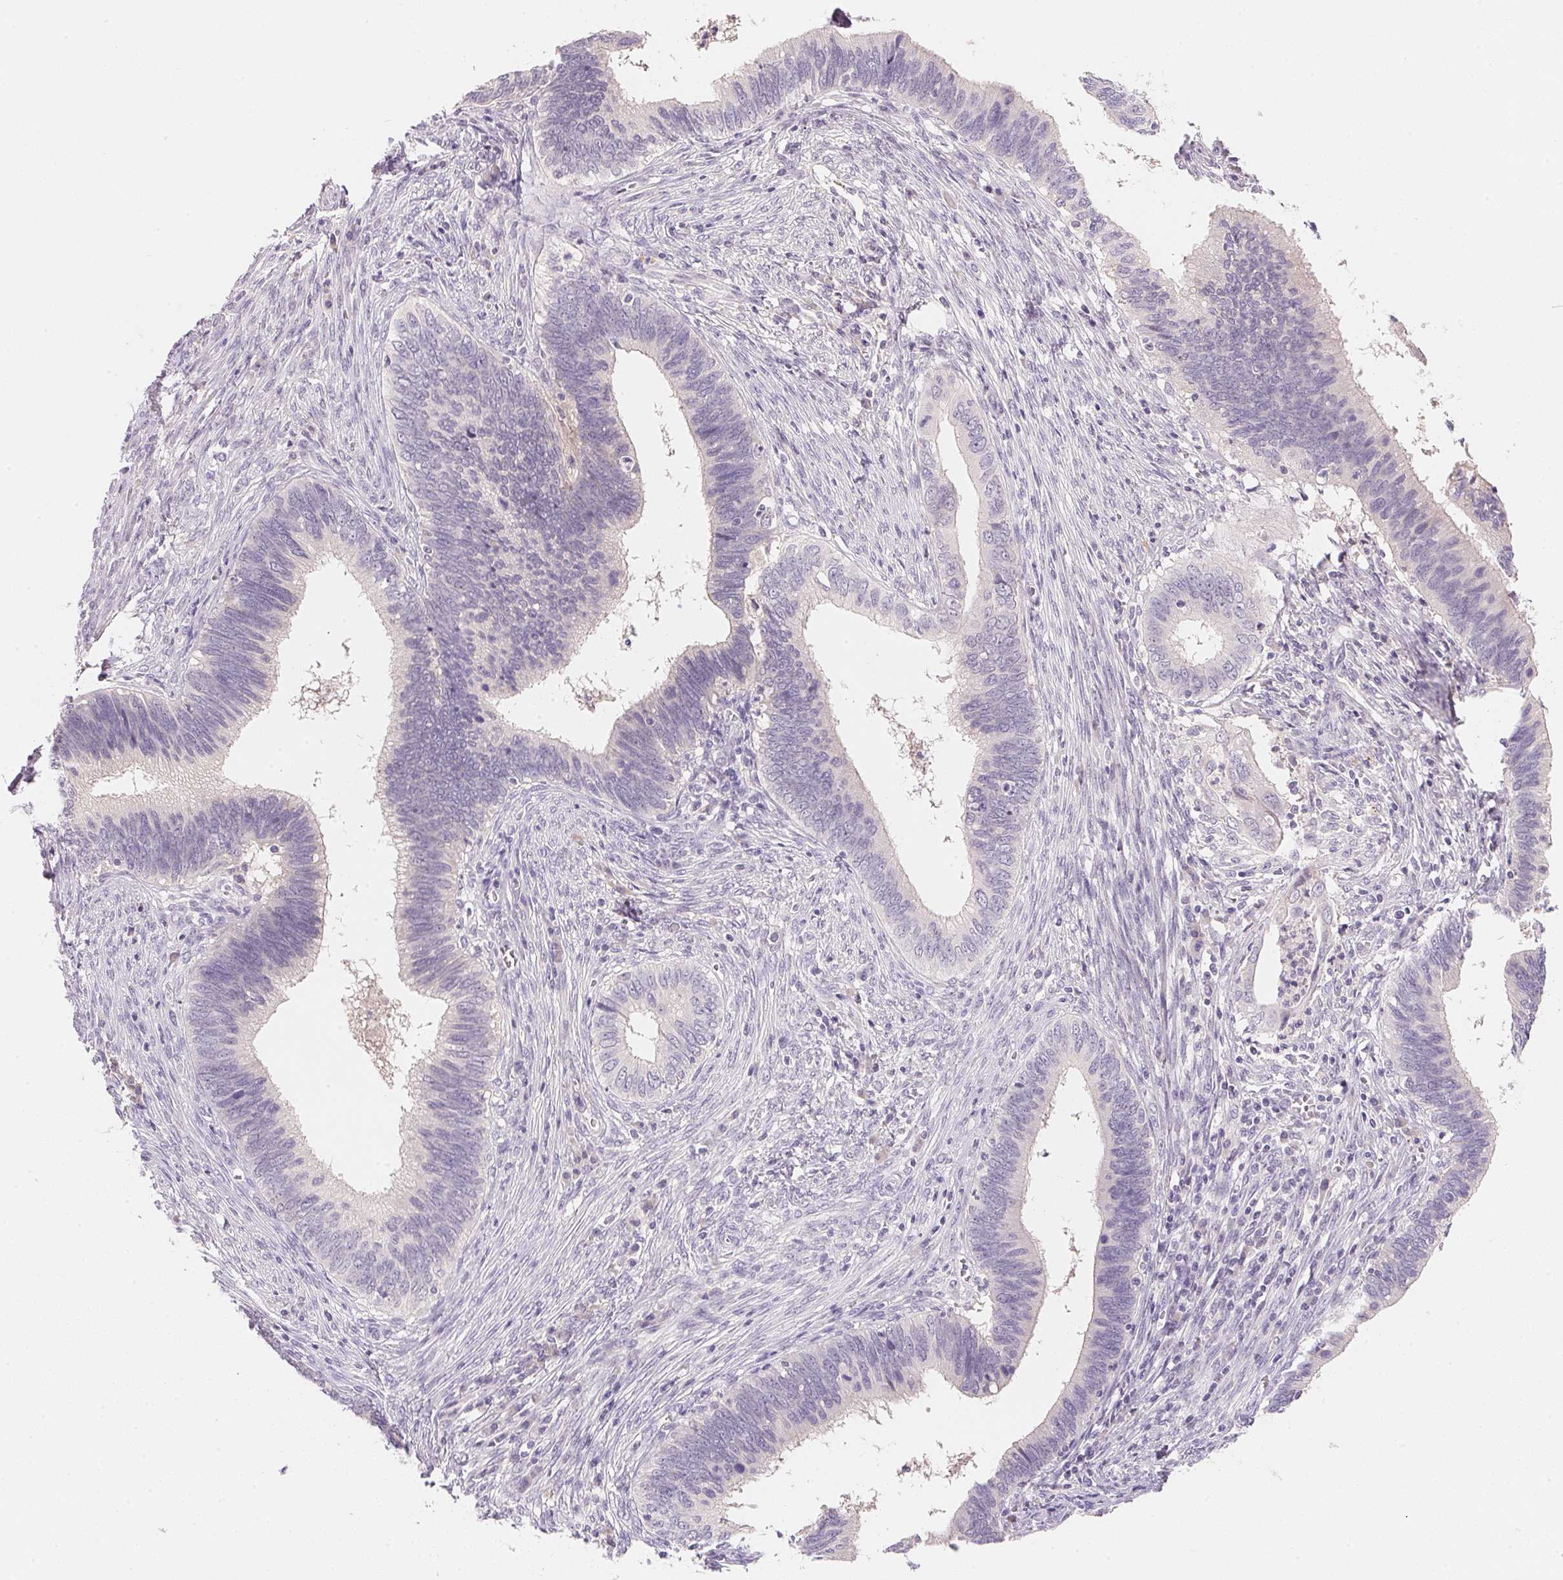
{"staining": {"intensity": "negative", "quantity": "none", "location": "none"}, "tissue": "cervical cancer", "cell_type": "Tumor cells", "image_type": "cancer", "snomed": [{"axis": "morphology", "description": "Adenocarcinoma, NOS"}, {"axis": "topography", "description": "Cervix"}], "caption": "Immunohistochemistry (IHC) photomicrograph of human cervical cancer (adenocarcinoma) stained for a protein (brown), which exhibits no expression in tumor cells.", "gene": "MCOLN3", "patient": {"sex": "female", "age": 42}}